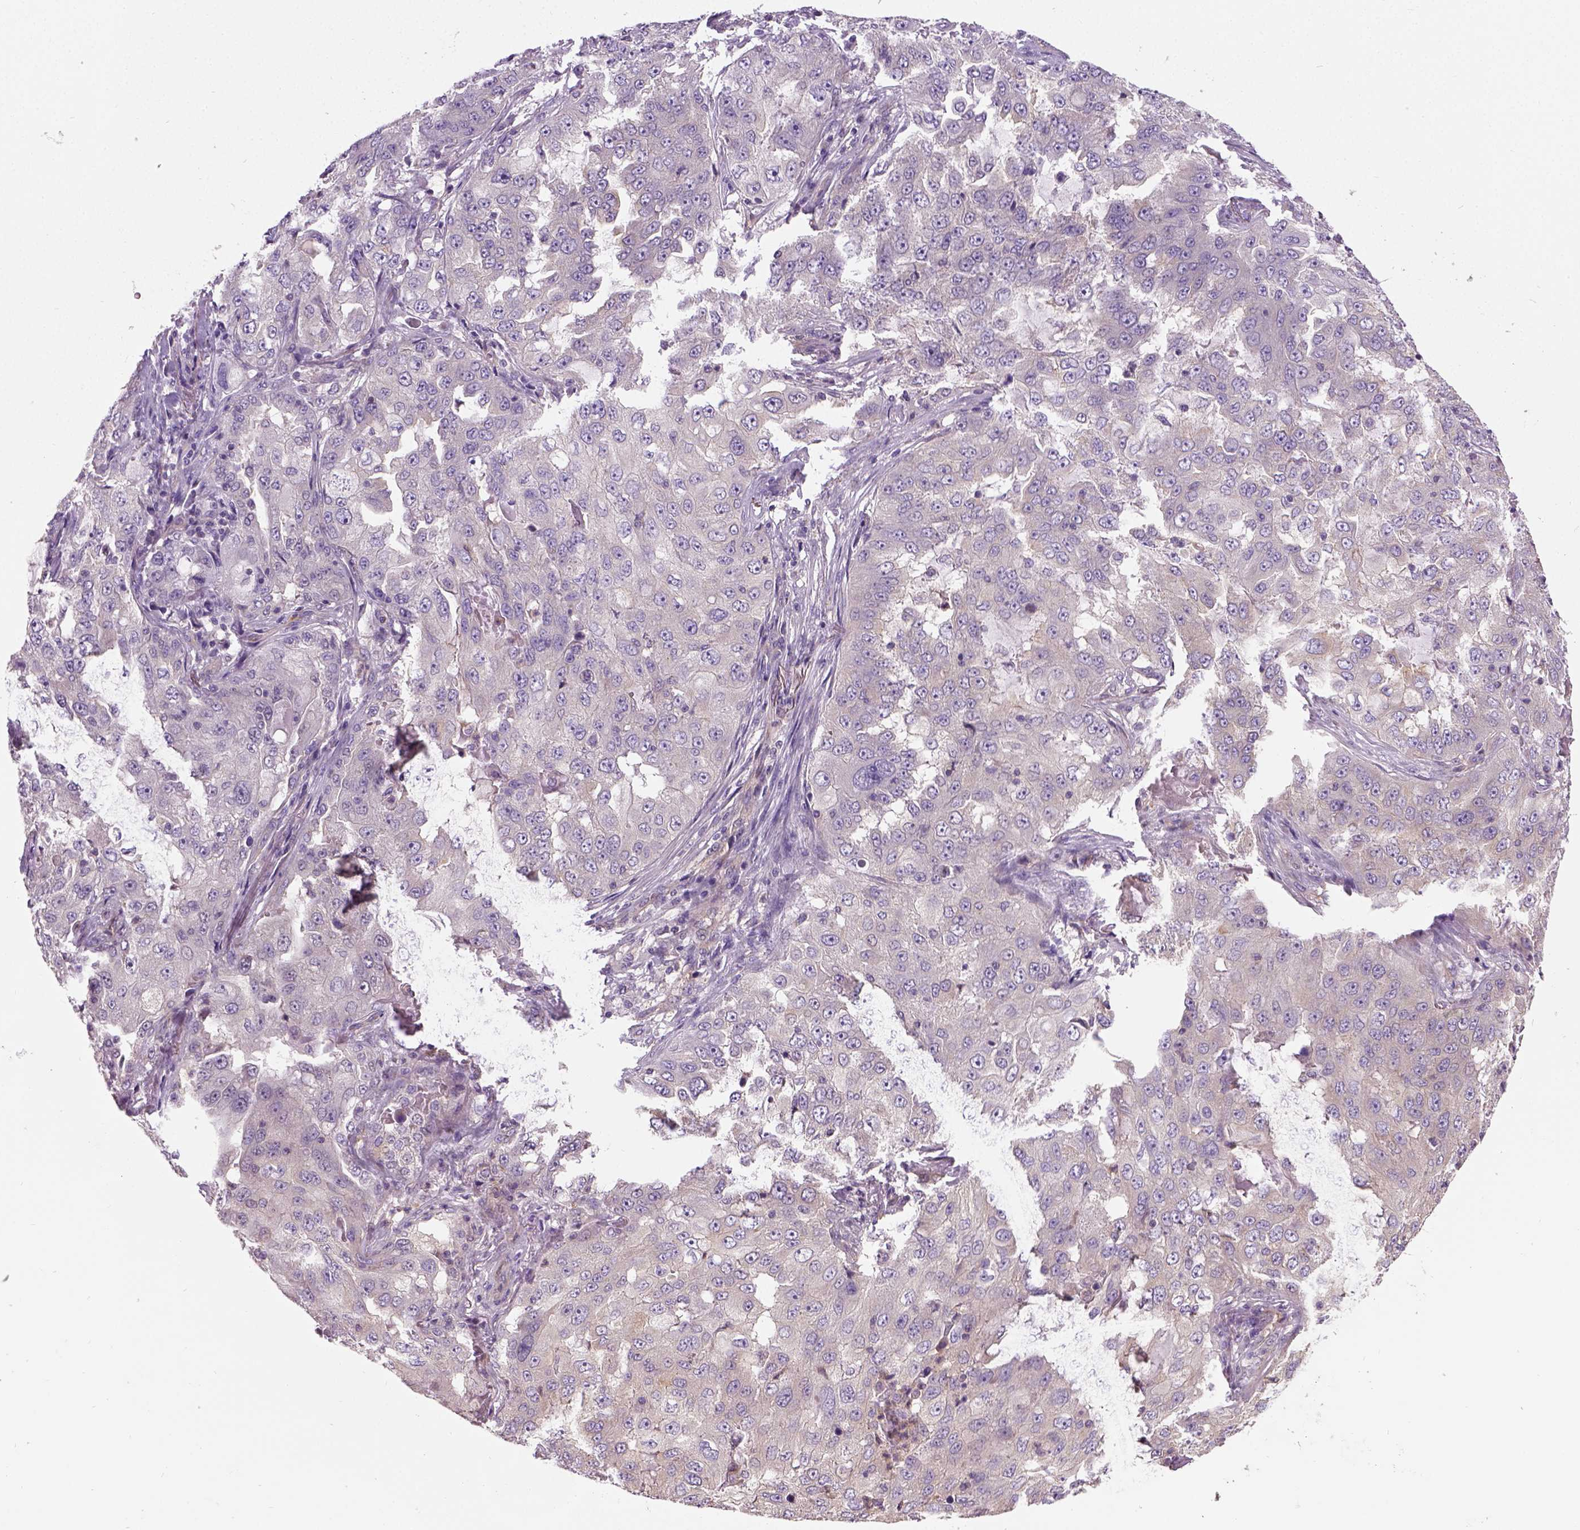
{"staining": {"intensity": "weak", "quantity": "<25%", "location": "cytoplasmic/membranous"}, "tissue": "lung cancer", "cell_type": "Tumor cells", "image_type": "cancer", "snomed": [{"axis": "morphology", "description": "Adenocarcinoma, NOS"}, {"axis": "topography", "description": "Lung"}], "caption": "IHC image of neoplastic tissue: lung cancer stained with DAB (3,3'-diaminobenzidine) demonstrates no significant protein staining in tumor cells.", "gene": "CRACR2A", "patient": {"sex": "female", "age": 61}}